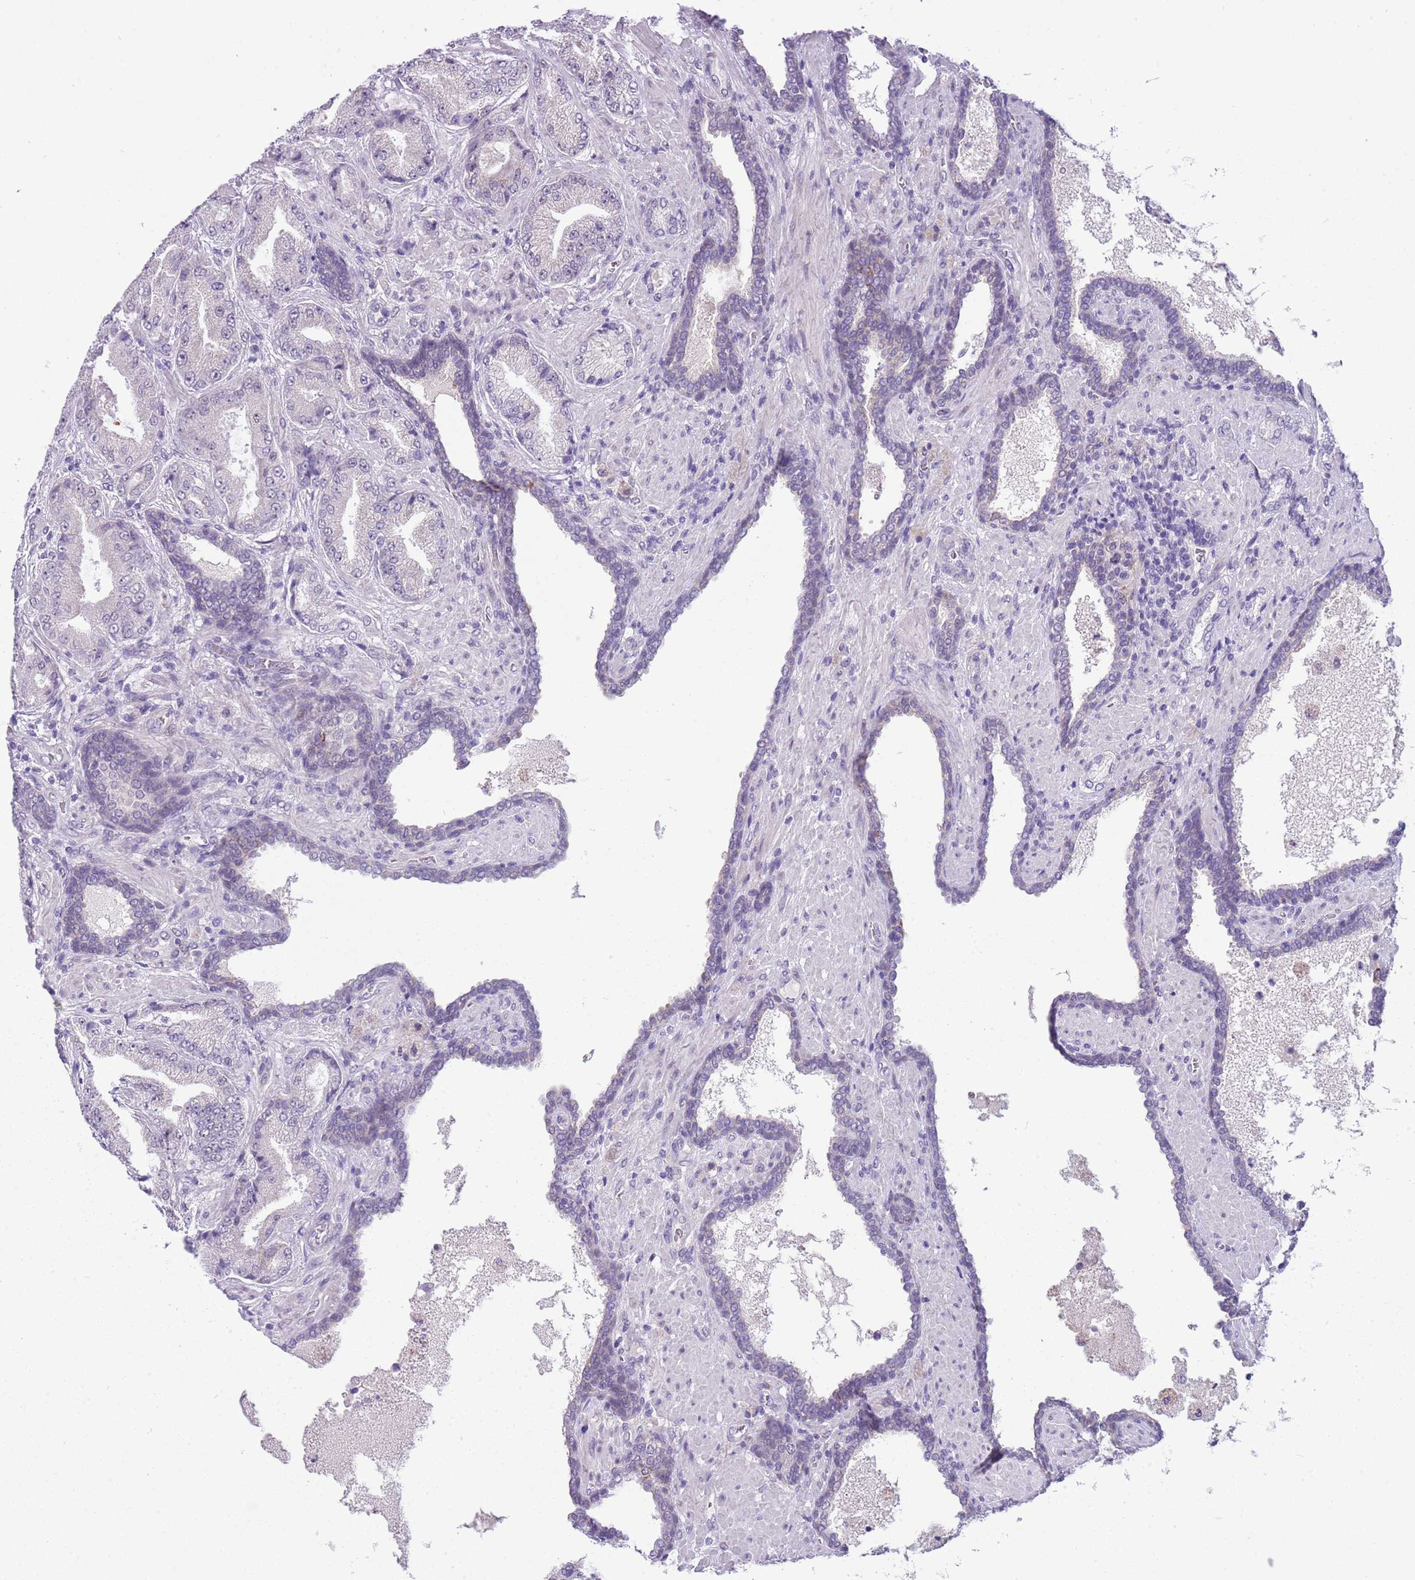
{"staining": {"intensity": "negative", "quantity": "none", "location": "none"}, "tissue": "prostate cancer", "cell_type": "Tumor cells", "image_type": "cancer", "snomed": [{"axis": "morphology", "description": "Adenocarcinoma, High grade"}, {"axis": "topography", "description": "Prostate"}], "caption": "A high-resolution photomicrograph shows IHC staining of adenocarcinoma (high-grade) (prostate), which displays no significant expression in tumor cells.", "gene": "FAM120C", "patient": {"sex": "male", "age": 68}}